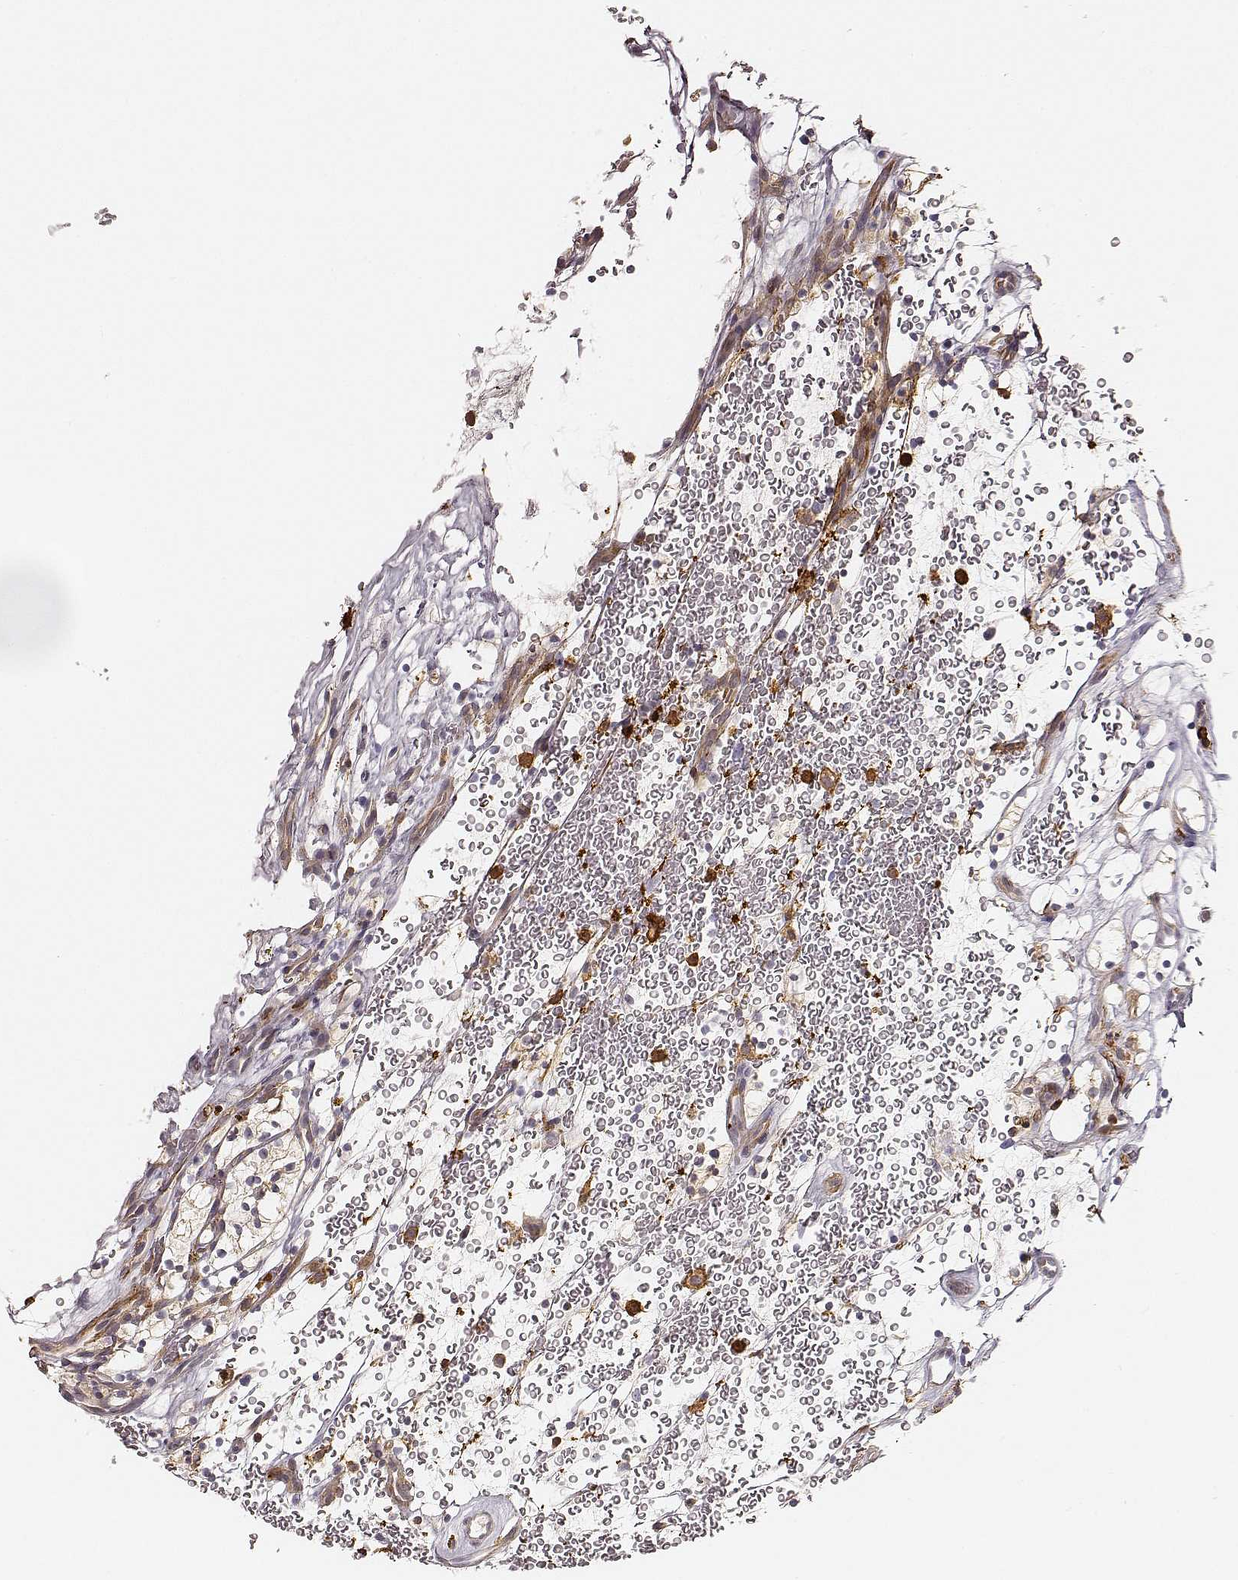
{"staining": {"intensity": "negative", "quantity": "none", "location": "none"}, "tissue": "renal cancer", "cell_type": "Tumor cells", "image_type": "cancer", "snomed": [{"axis": "morphology", "description": "Adenocarcinoma, NOS"}, {"axis": "topography", "description": "Kidney"}], "caption": "The immunohistochemistry histopathology image has no significant staining in tumor cells of adenocarcinoma (renal) tissue.", "gene": "ZYX", "patient": {"sex": "female", "age": 64}}